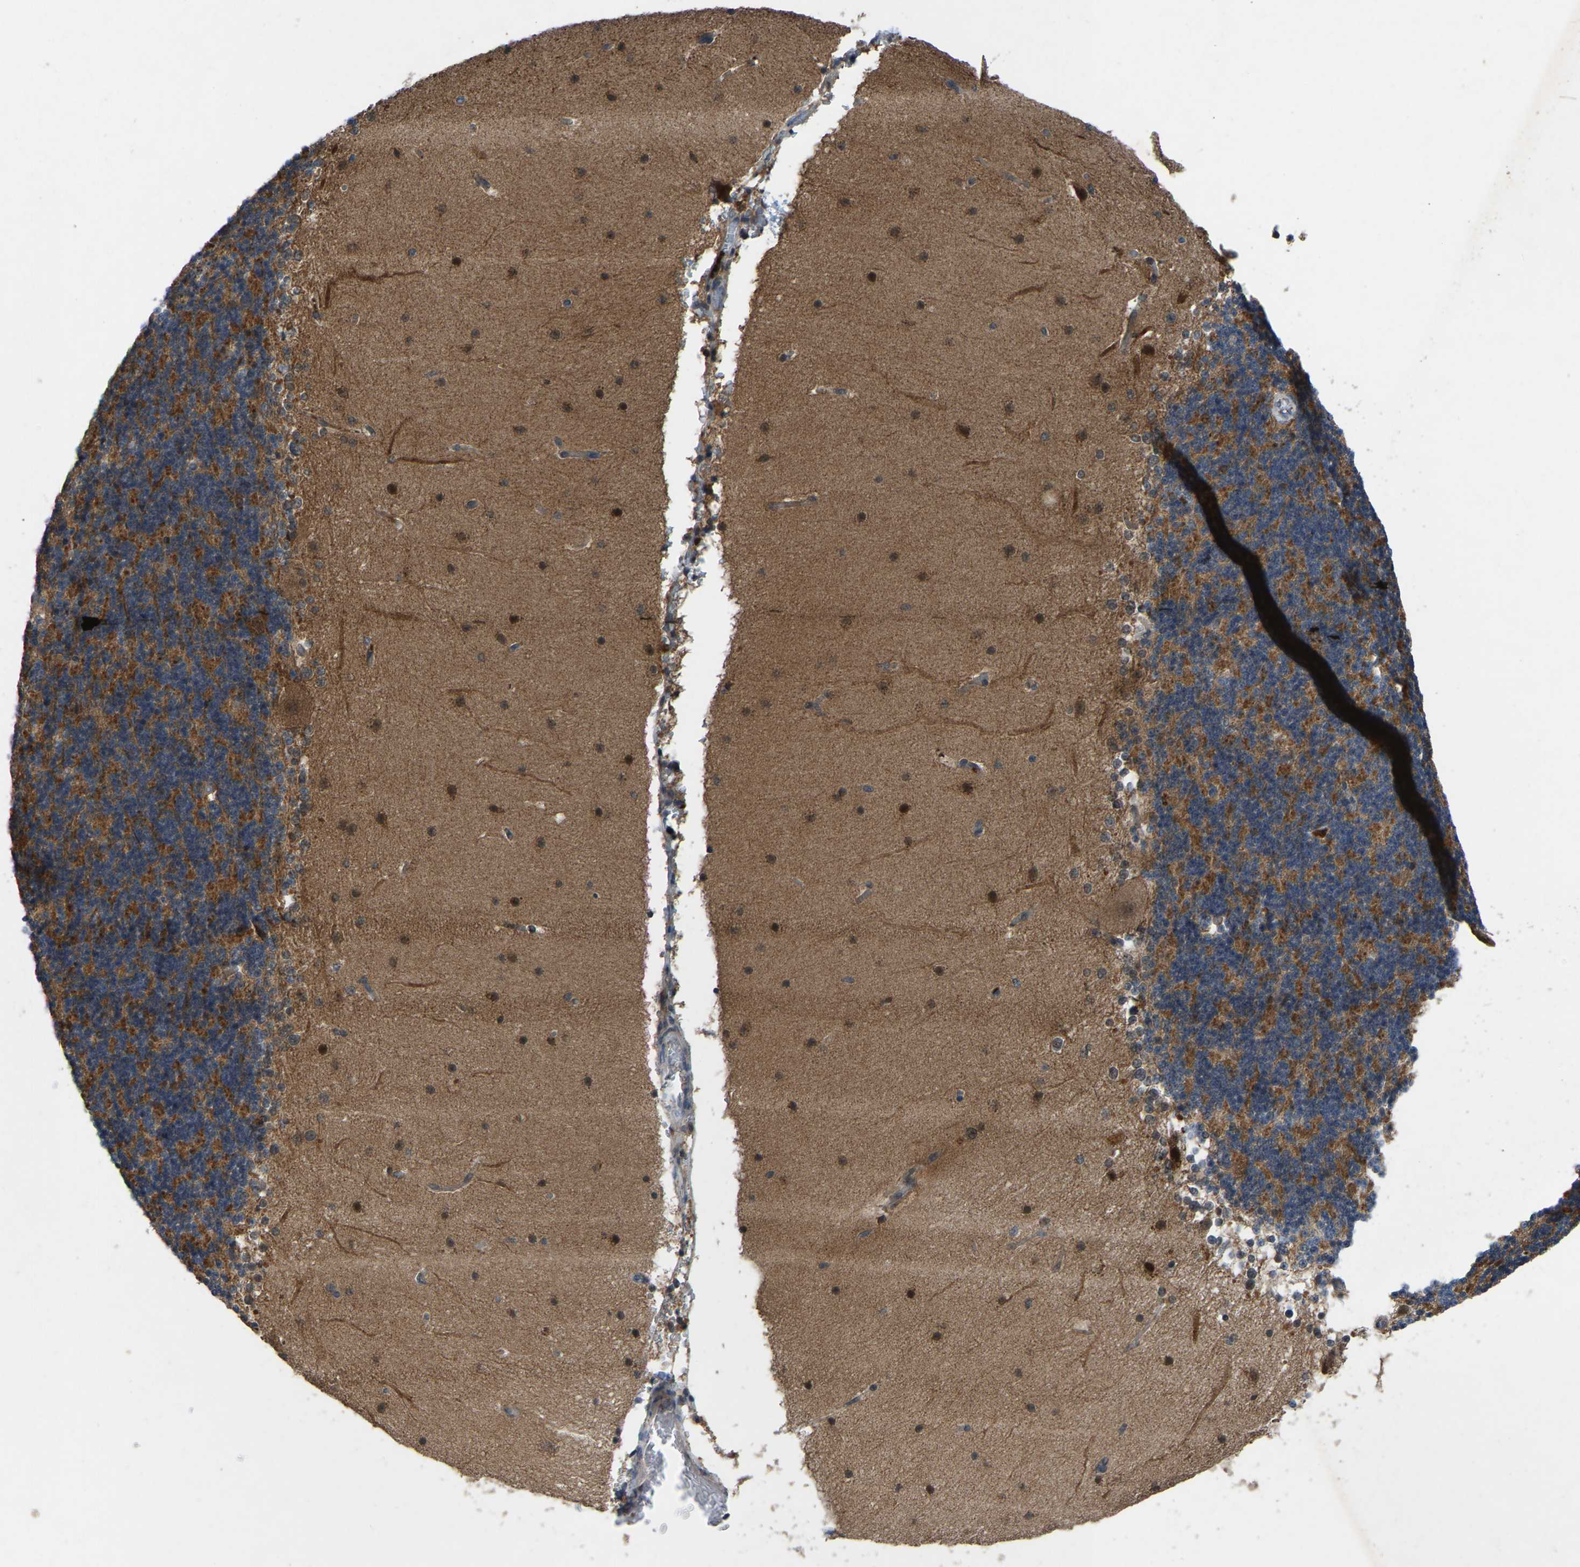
{"staining": {"intensity": "moderate", "quantity": ">75%", "location": "cytoplasmic/membranous"}, "tissue": "cerebellum", "cell_type": "Cells in granular layer", "image_type": "normal", "snomed": [{"axis": "morphology", "description": "Normal tissue, NOS"}, {"axis": "topography", "description": "Cerebellum"}], "caption": "IHC photomicrograph of benign cerebellum stained for a protein (brown), which reveals medium levels of moderate cytoplasmic/membranous expression in approximately >75% of cells in granular layer.", "gene": "FHIT", "patient": {"sex": "female", "age": 19}}